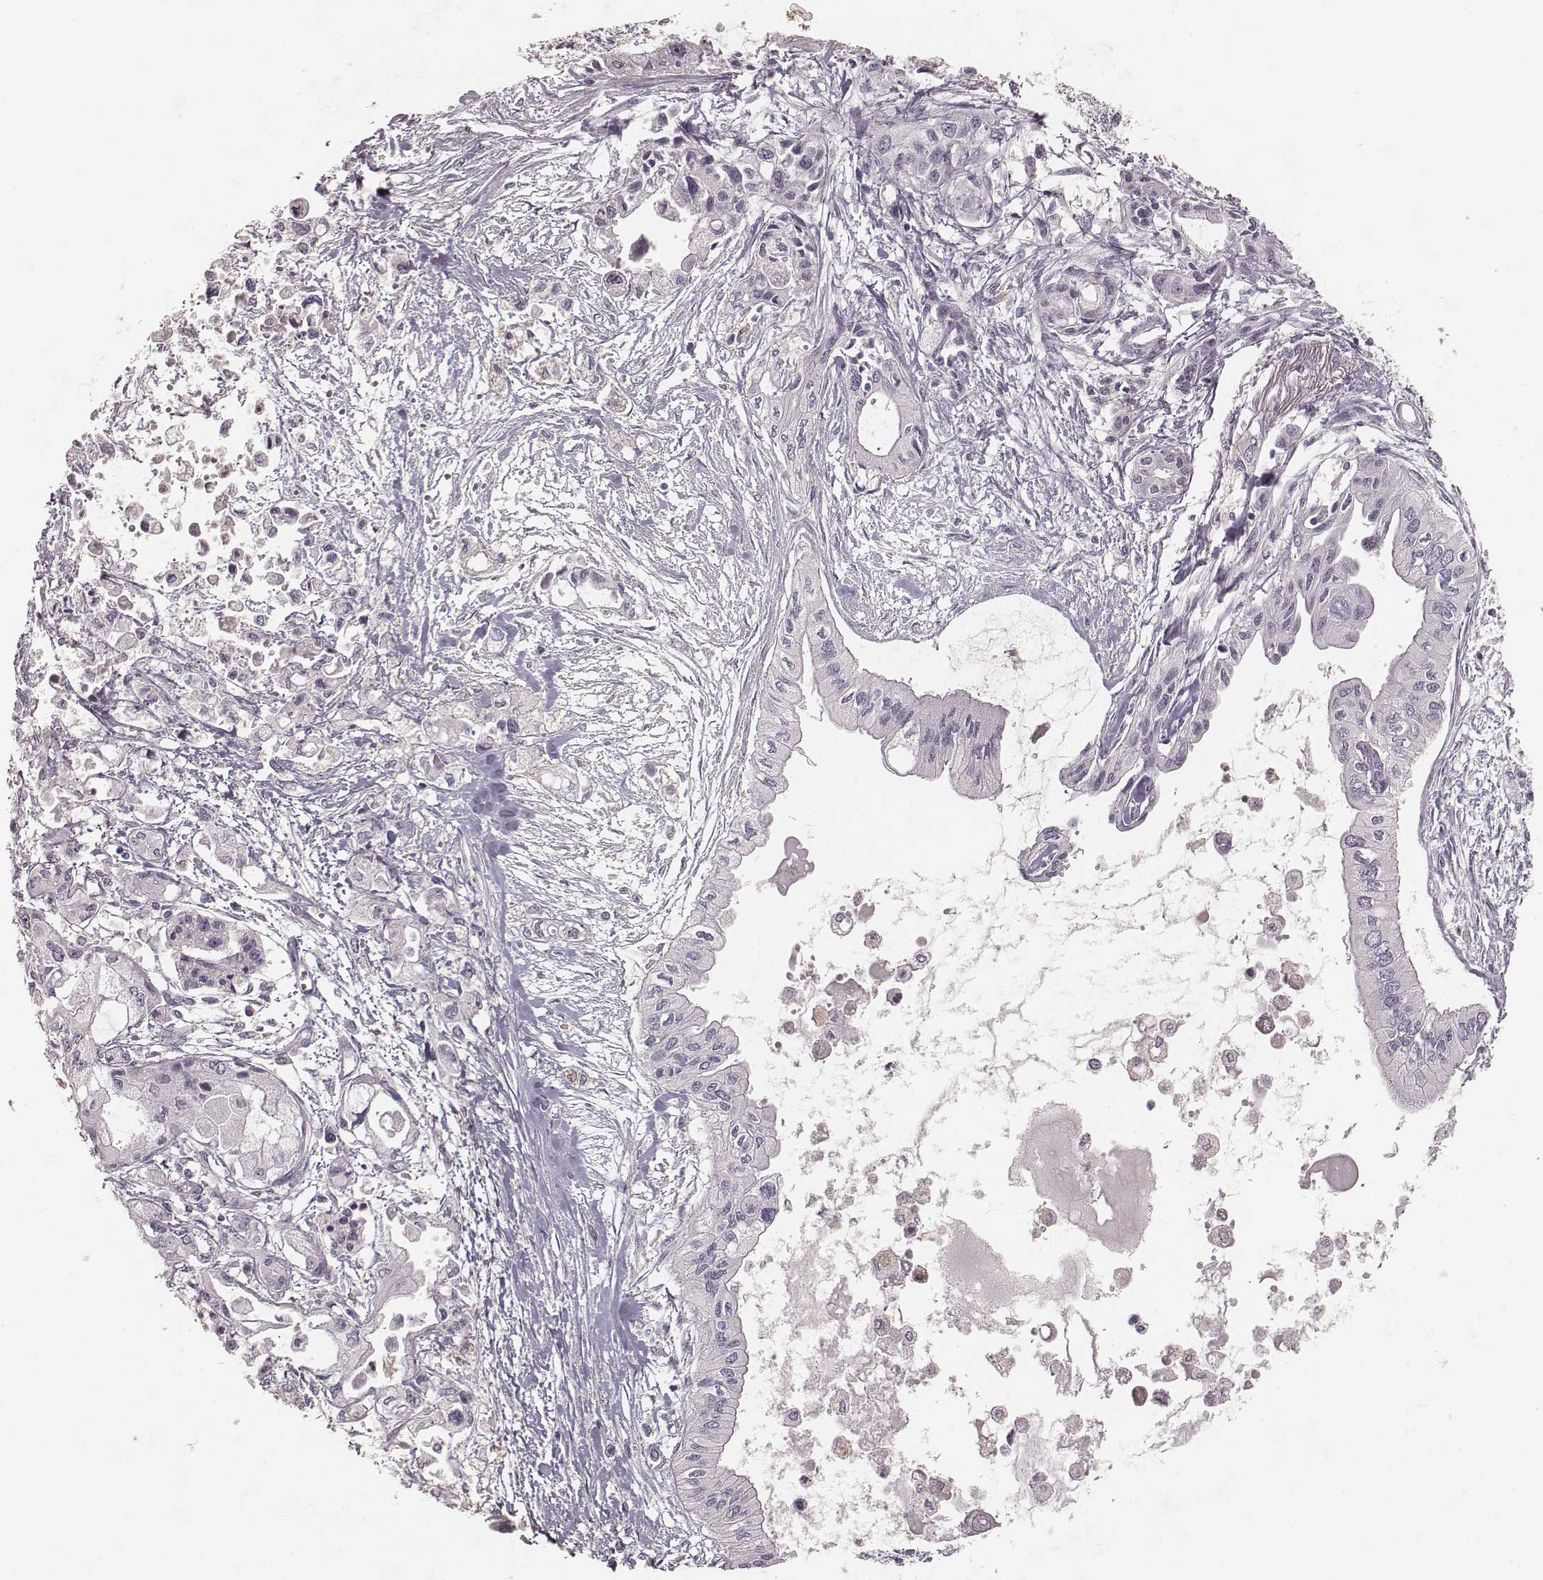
{"staining": {"intensity": "negative", "quantity": "none", "location": "none"}, "tissue": "pancreatic cancer", "cell_type": "Tumor cells", "image_type": "cancer", "snomed": [{"axis": "morphology", "description": "Adenocarcinoma, NOS"}, {"axis": "topography", "description": "Pancreas"}], "caption": "Immunohistochemistry micrograph of neoplastic tissue: human pancreatic adenocarcinoma stained with DAB exhibits no significant protein expression in tumor cells. Nuclei are stained in blue.", "gene": "MADCAM1", "patient": {"sex": "female", "age": 61}}